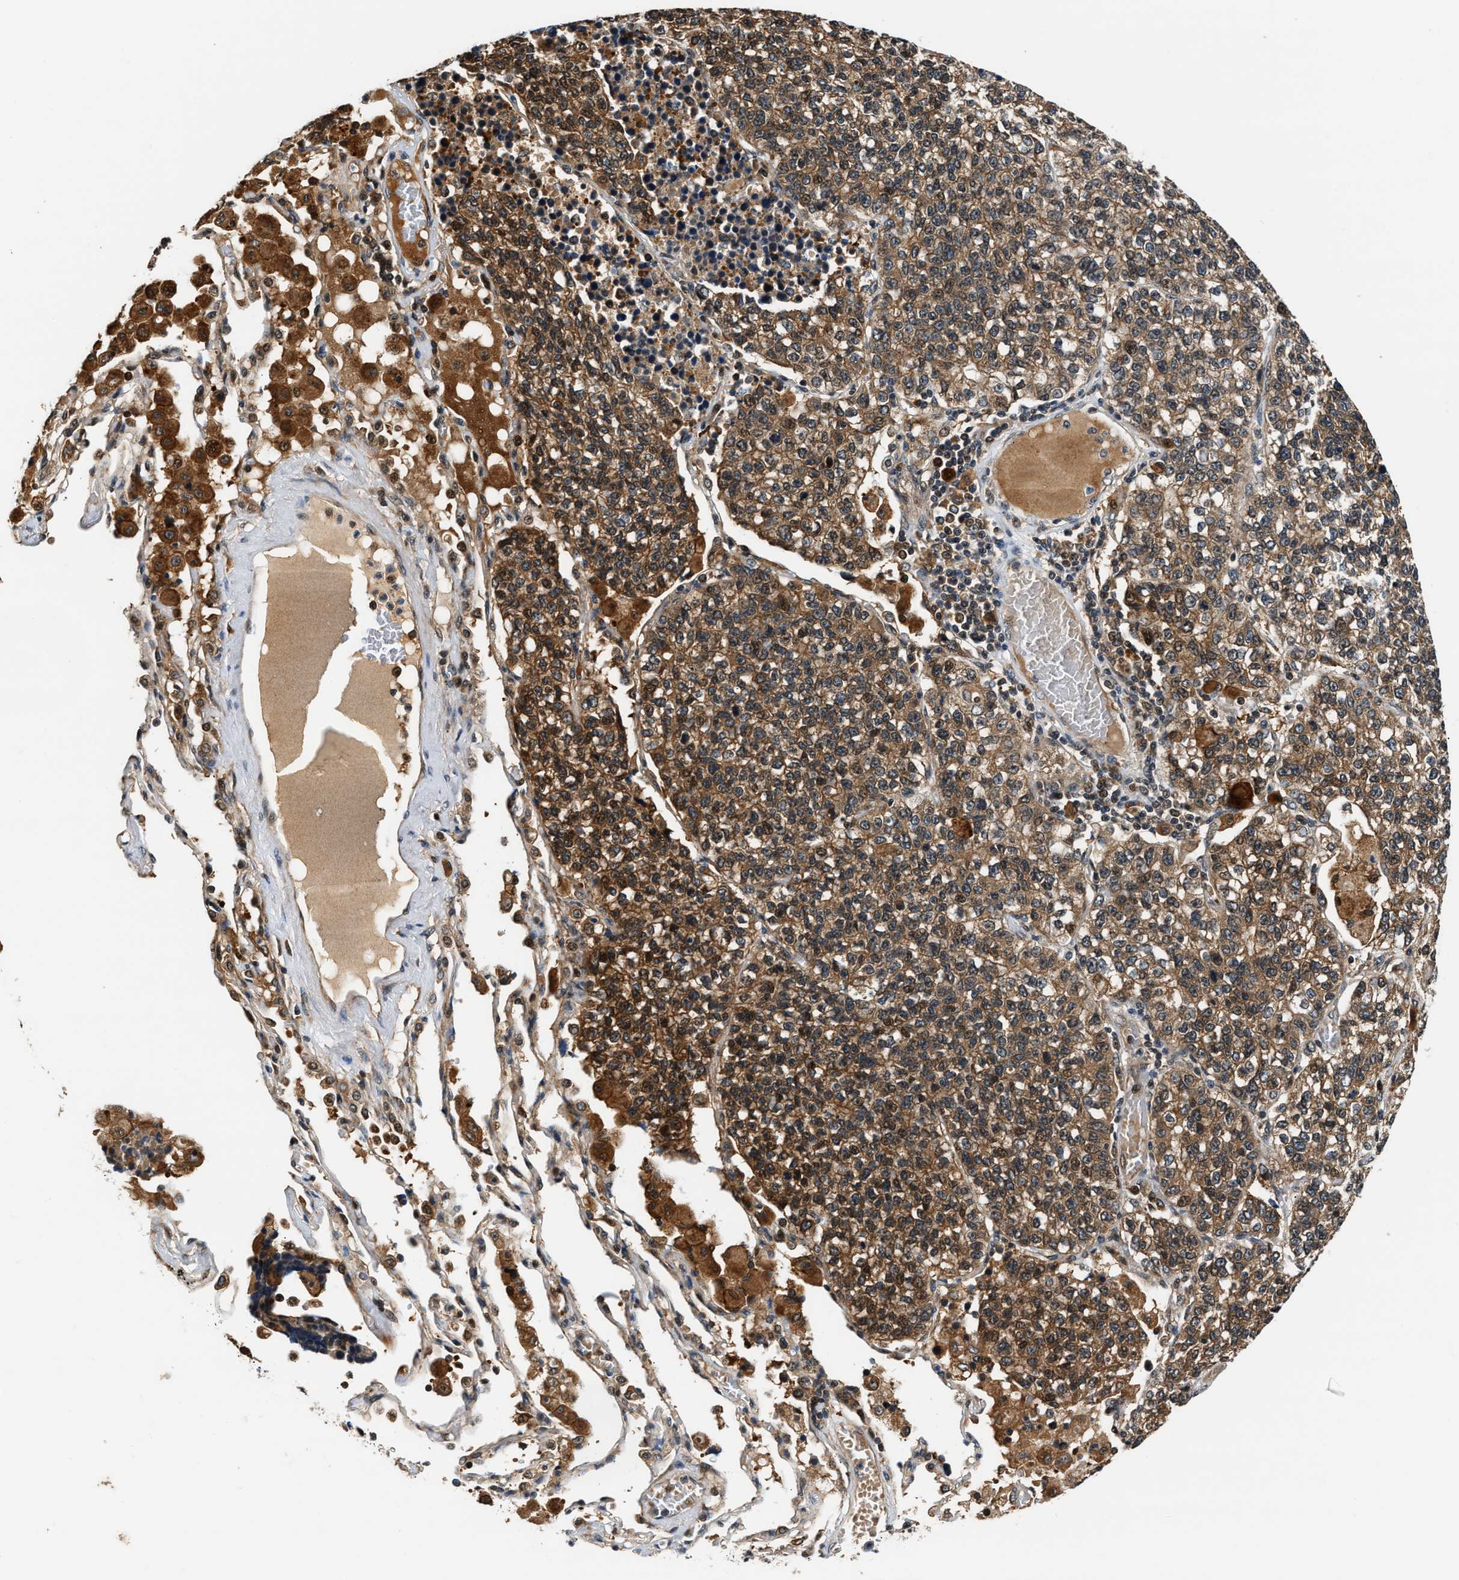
{"staining": {"intensity": "moderate", "quantity": ">75%", "location": "cytoplasmic/membranous"}, "tissue": "lung cancer", "cell_type": "Tumor cells", "image_type": "cancer", "snomed": [{"axis": "morphology", "description": "Adenocarcinoma, NOS"}, {"axis": "topography", "description": "Lung"}], "caption": "The immunohistochemical stain highlights moderate cytoplasmic/membranous positivity in tumor cells of lung cancer tissue. The staining is performed using DAB (3,3'-diaminobenzidine) brown chromogen to label protein expression. The nuclei are counter-stained blue using hematoxylin.", "gene": "TUT7", "patient": {"sex": "male", "age": 49}}